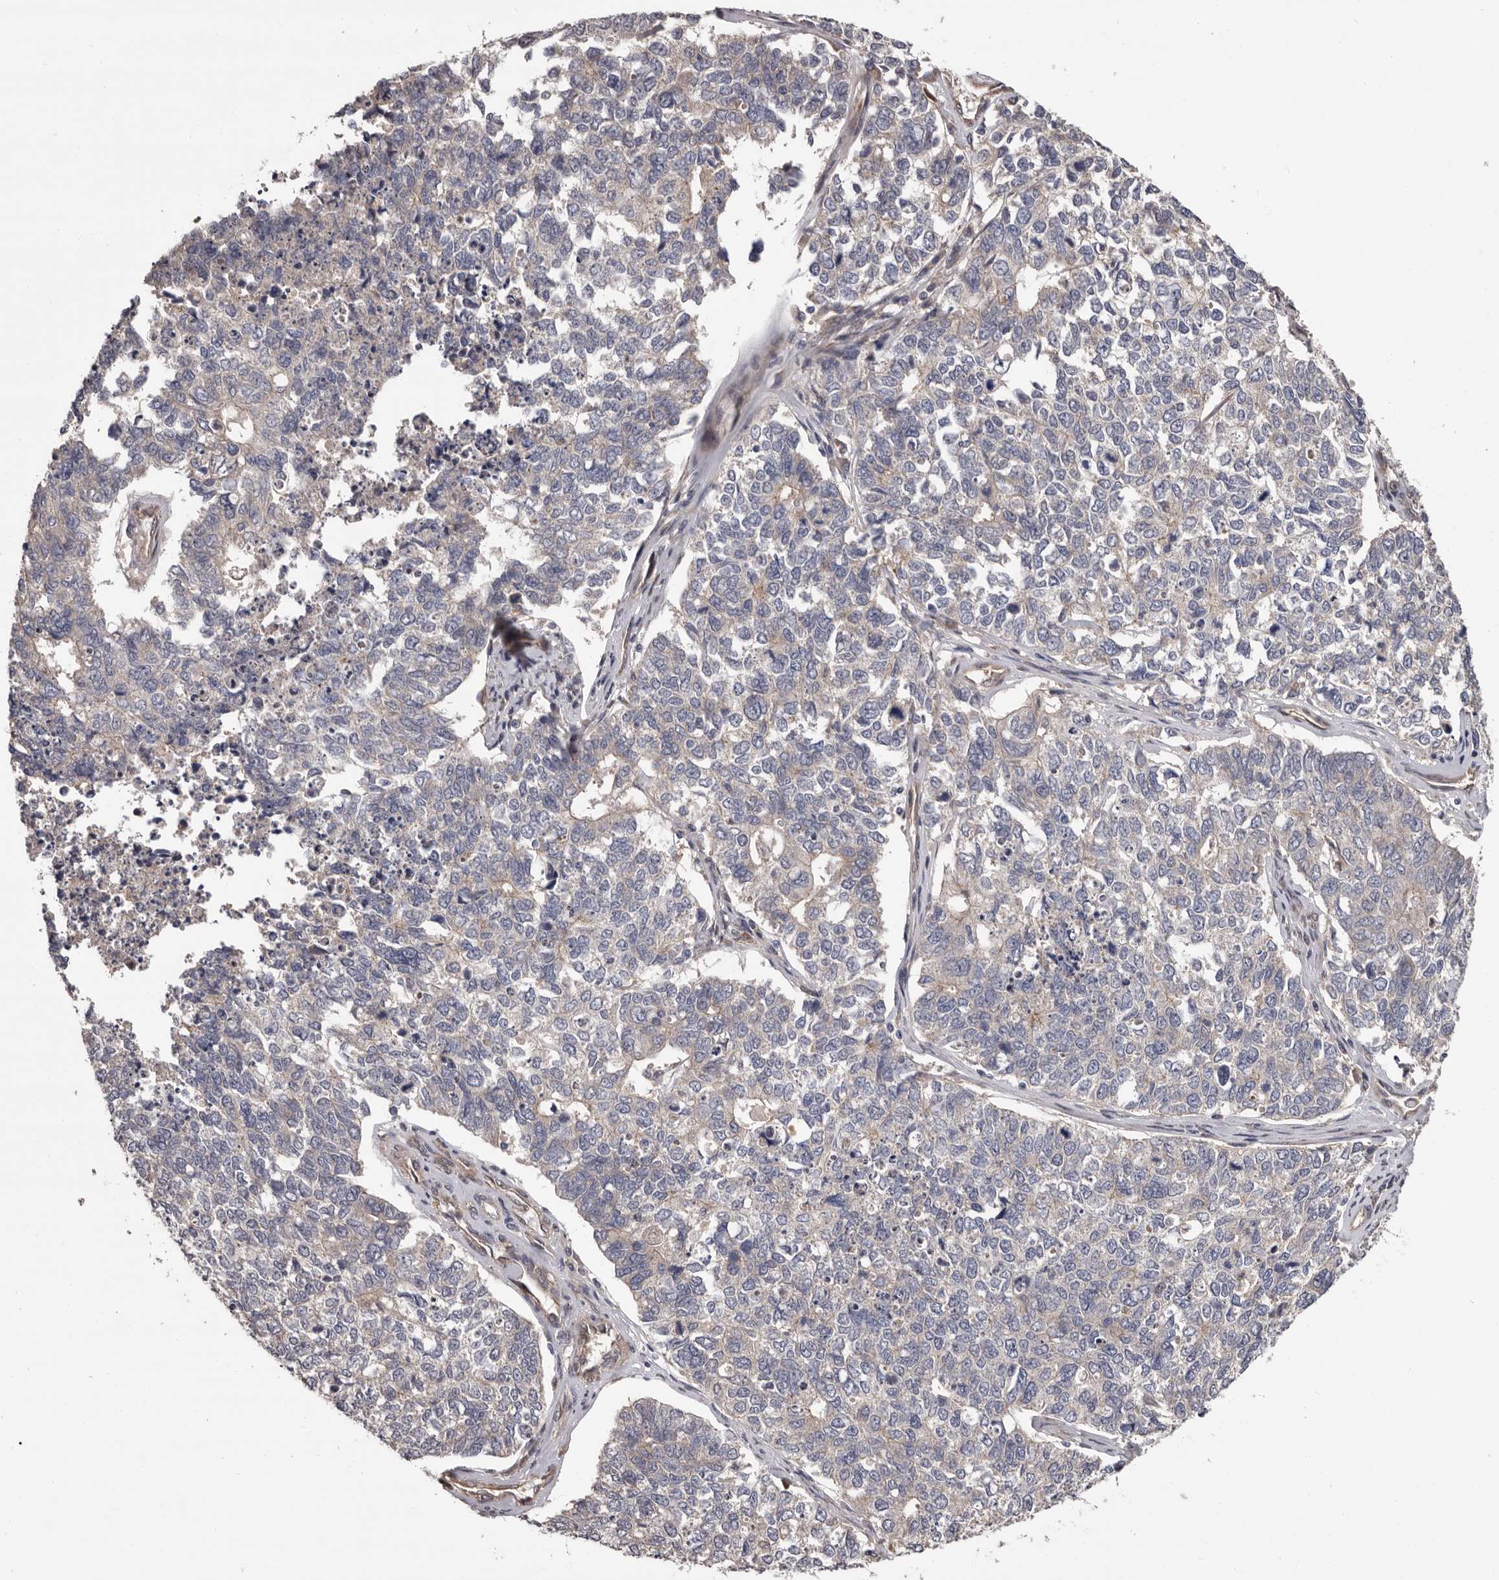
{"staining": {"intensity": "negative", "quantity": "none", "location": "none"}, "tissue": "cervical cancer", "cell_type": "Tumor cells", "image_type": "cancer", "snomed": [{"axis": "morphology", "description": "Squamous cell carcinoma, NOS"}, {"axis": "topography", "description": "Cervix"}], "caption": "Protein analysis of cervical squamous cell carcinoma exhibits no significant positivity in tumor cells.", "gene": "PRKD1", "patient": {"sex": "female", "age": 63}}